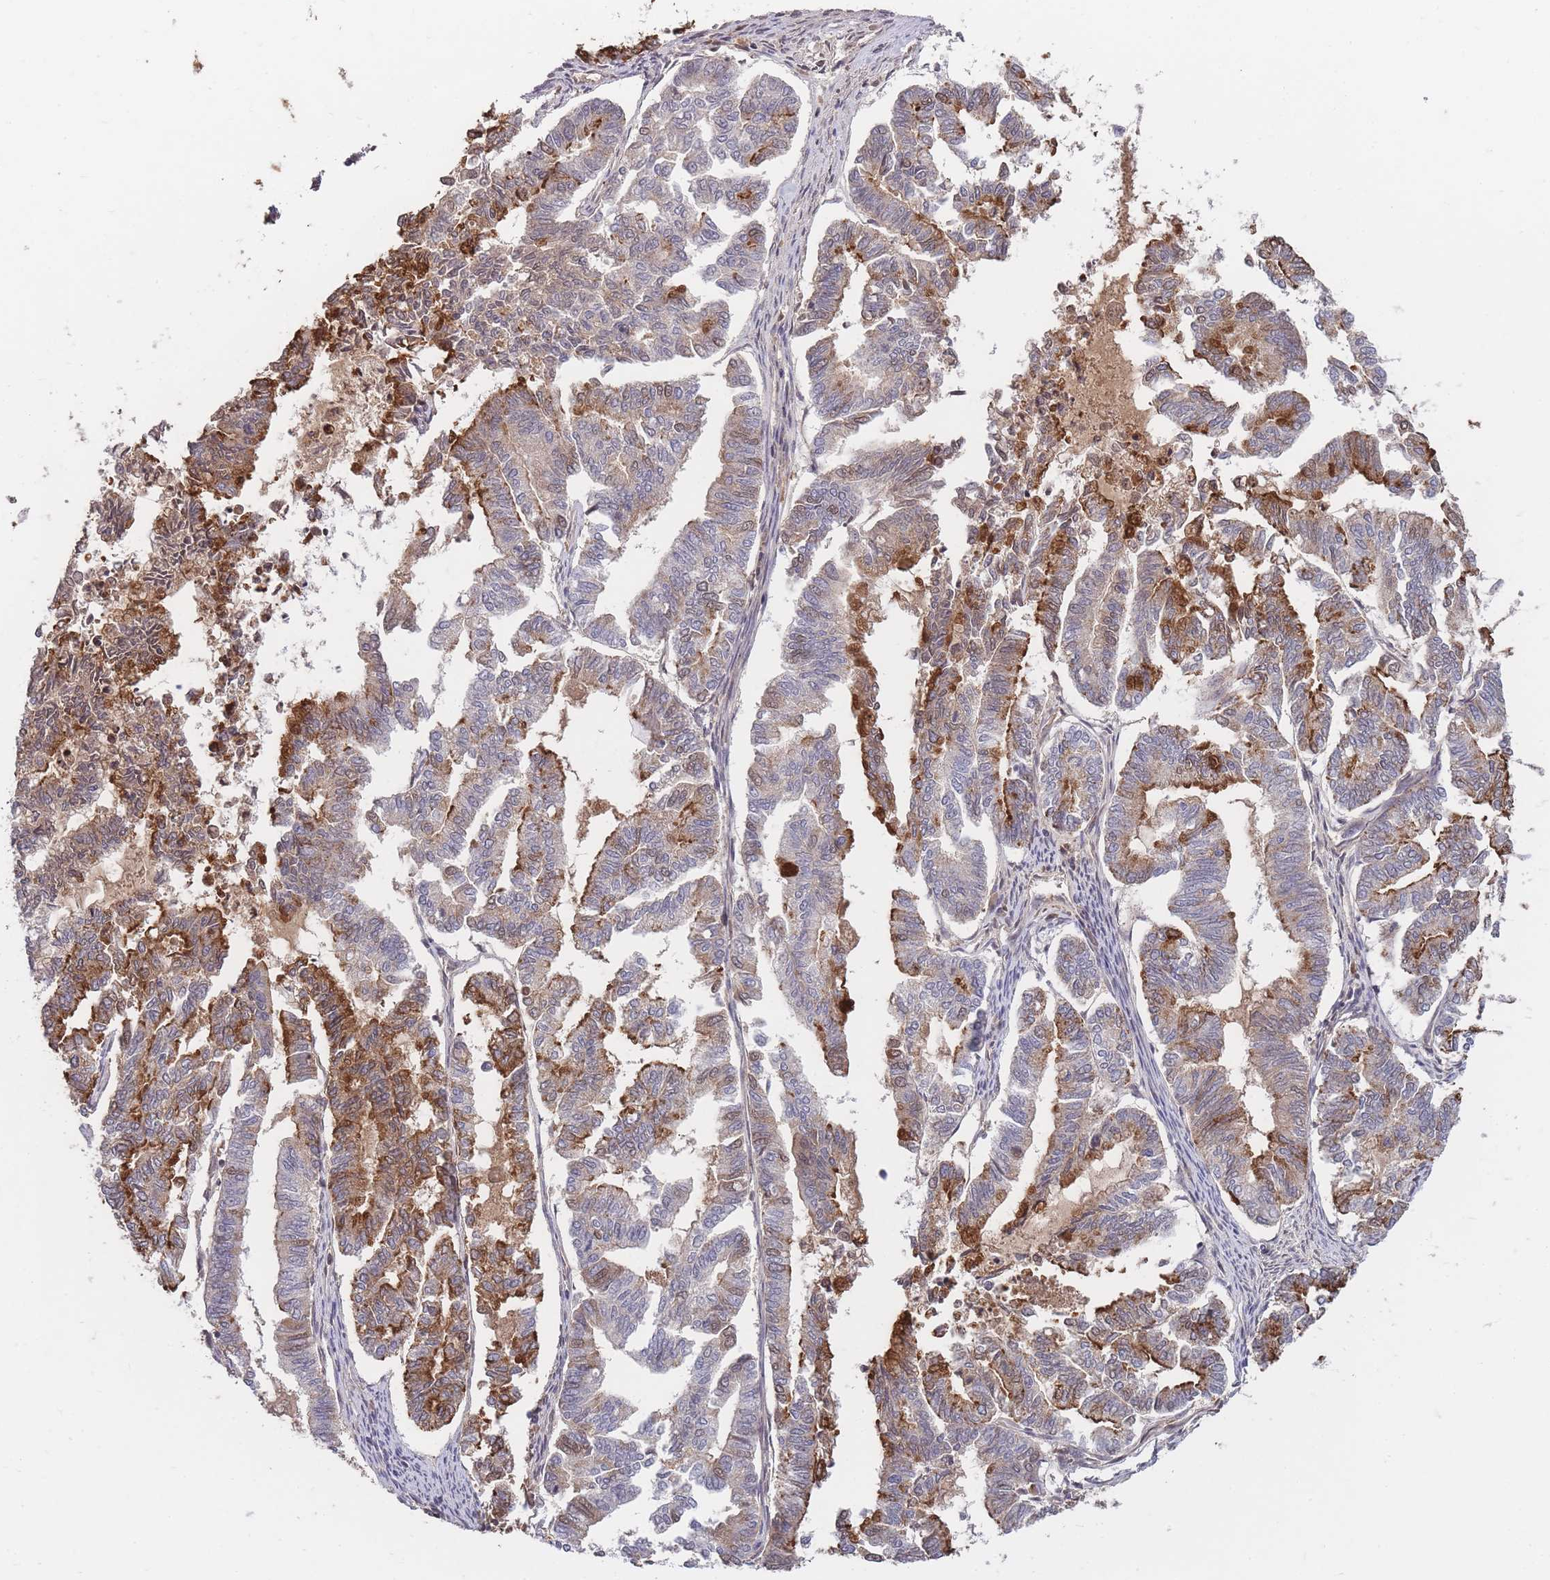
{"staining": {"intensity": "moderate", "quantity": "25%-75%", "location": "cytoplasmic/membranous"}, "tissue": "endometrial cancer", "cell_type": "Tumor cells", "image_type": "cancer", "snomed": [{"axis": "morphology", "description": "Adenocarcinoma, NOS"}, {"axis": "topography", "description": "Endometrium"}], "caption": "Protein expression analysis of human endometrial cancer reveals moderate cytoplasmic/membranous expression in approximately 25%-75% of tumor cells. Using DAB (brown) and hematoxylin (blue) stains, captured at high magnification using brightfield microscopy.", "gene": "RALGDS", "patient": {"sex": "female", "age": 79}}